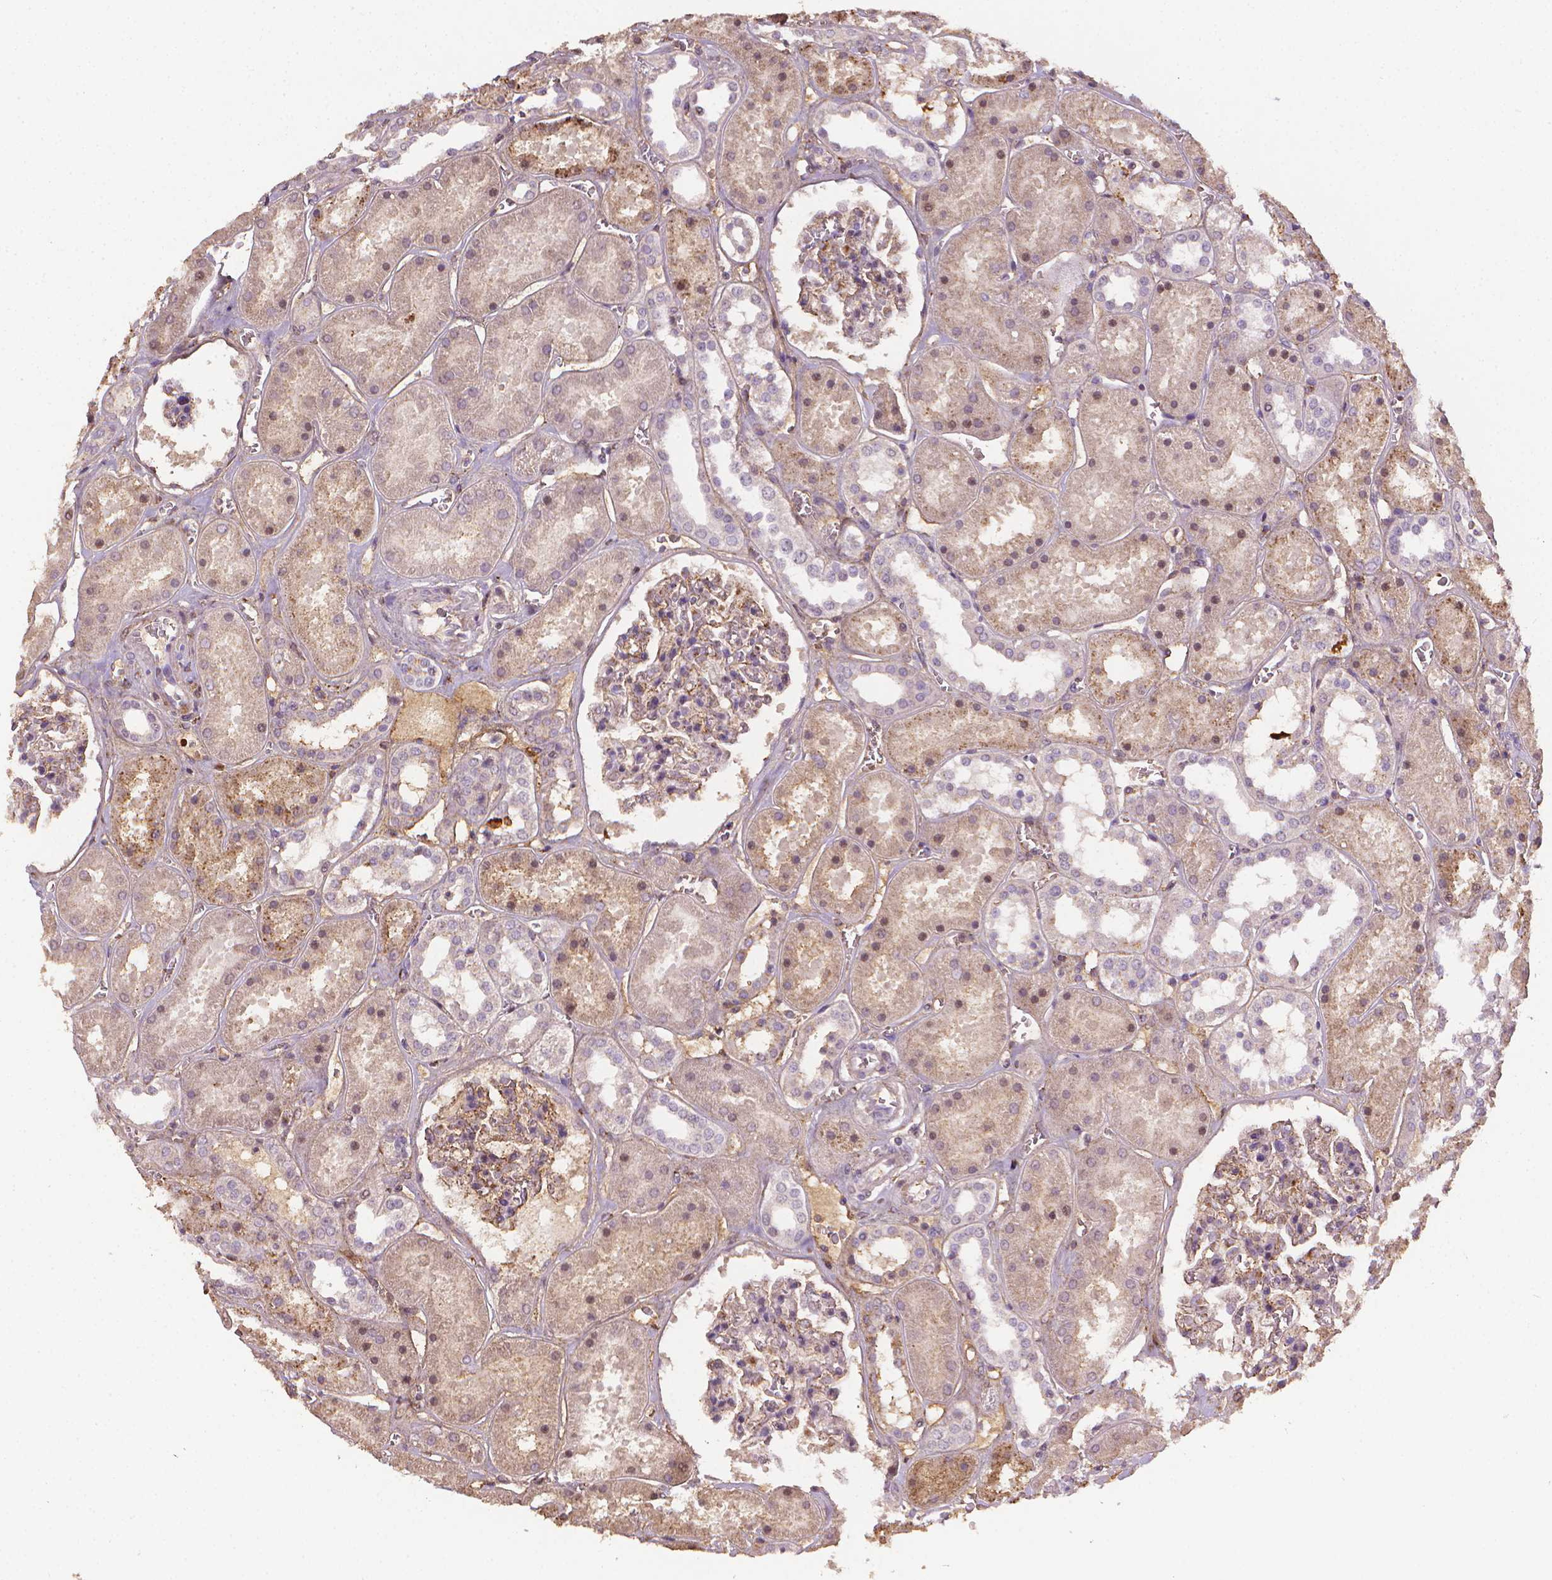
{"staining": {"intensity": "weak", "quantity": "25%-75%", "location": "cytoplasmic/membranous"}, "tissue": "kidney", "cell_type": "Cells in glomeruli", "image_type": "normal", "snomed": [{"axis": "morphology", "description": "Normal tissue, NOS"}, {"axis": "topography", "description": "Kidney"}], "caption": "This image shows immunohistochemistry staining of normal human kidney, with low weak cytoplasmic/membranous expression in approximately 25%-75% of cells in glomeruli.", "gene": "DCN", "patient": {"sex": "female", "age": 41}}